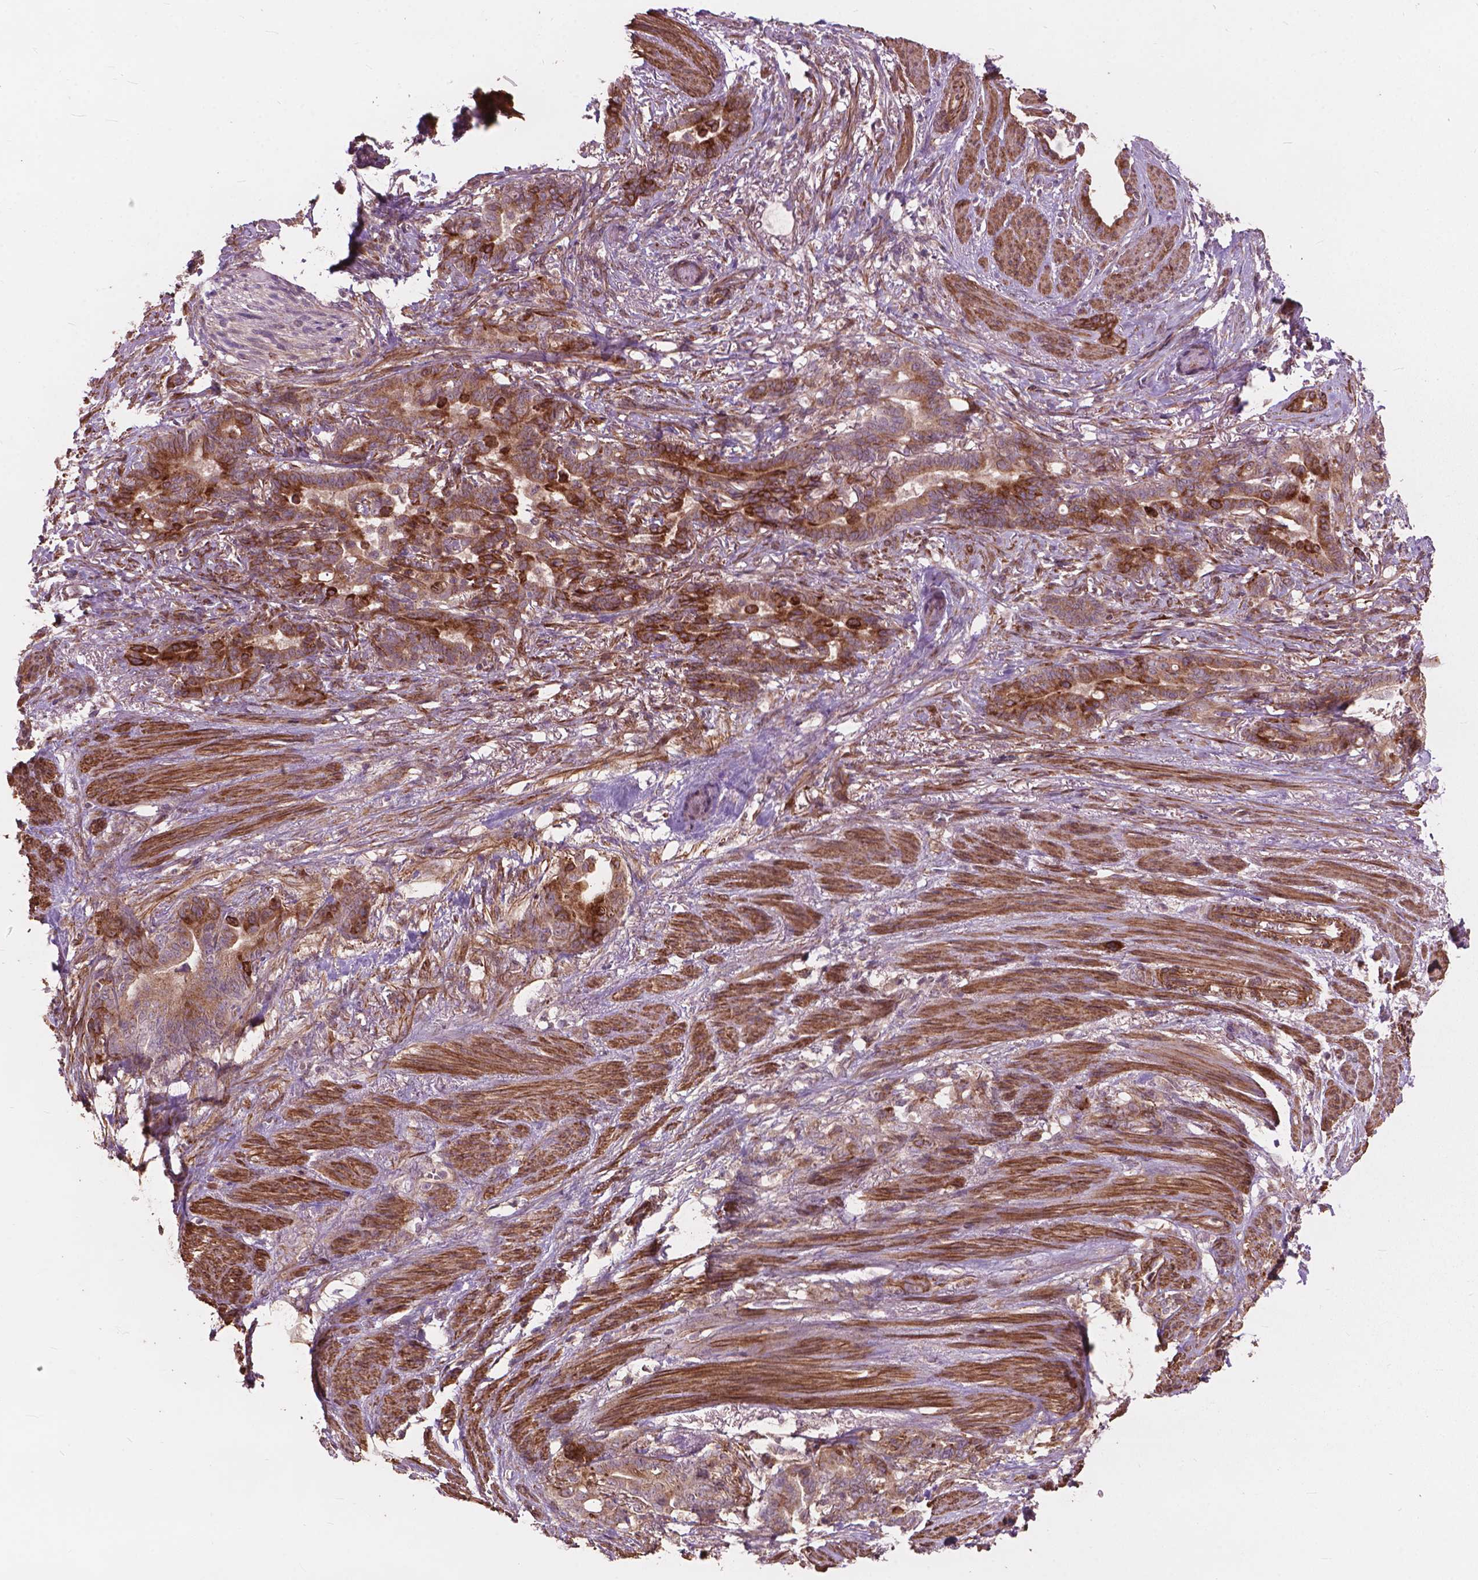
{"staining": {"intensity": "strong", "quantity": "25%-75%", "location": "cytoplasmic/membranous"}, "tissue": "stomach cancer", "cell_type": "Tumor cells", "image_type": "cancer", "snomed": [{"axis": "morphology", "description": "Normal tissue, NOS"}, {"axis": "morphology", "description": "Adenocarcinoma, NOS"}, {"axis": "topography", "description": "Esophagus"}, {"axis": "topography", "description": "Stomach, upper"}], "caption": "This photomicrograph displays stomach cancer (adenocarcinoma) stained with immunohistochemistry (IHC) to label a protein in brown. The cytoplasmic/membranous of tumor cells show strong positivity for the protein. Nuclei are counter-stained blue.", "gene": "FNIP1", "patient": {"sex": "male", "age": 62}}